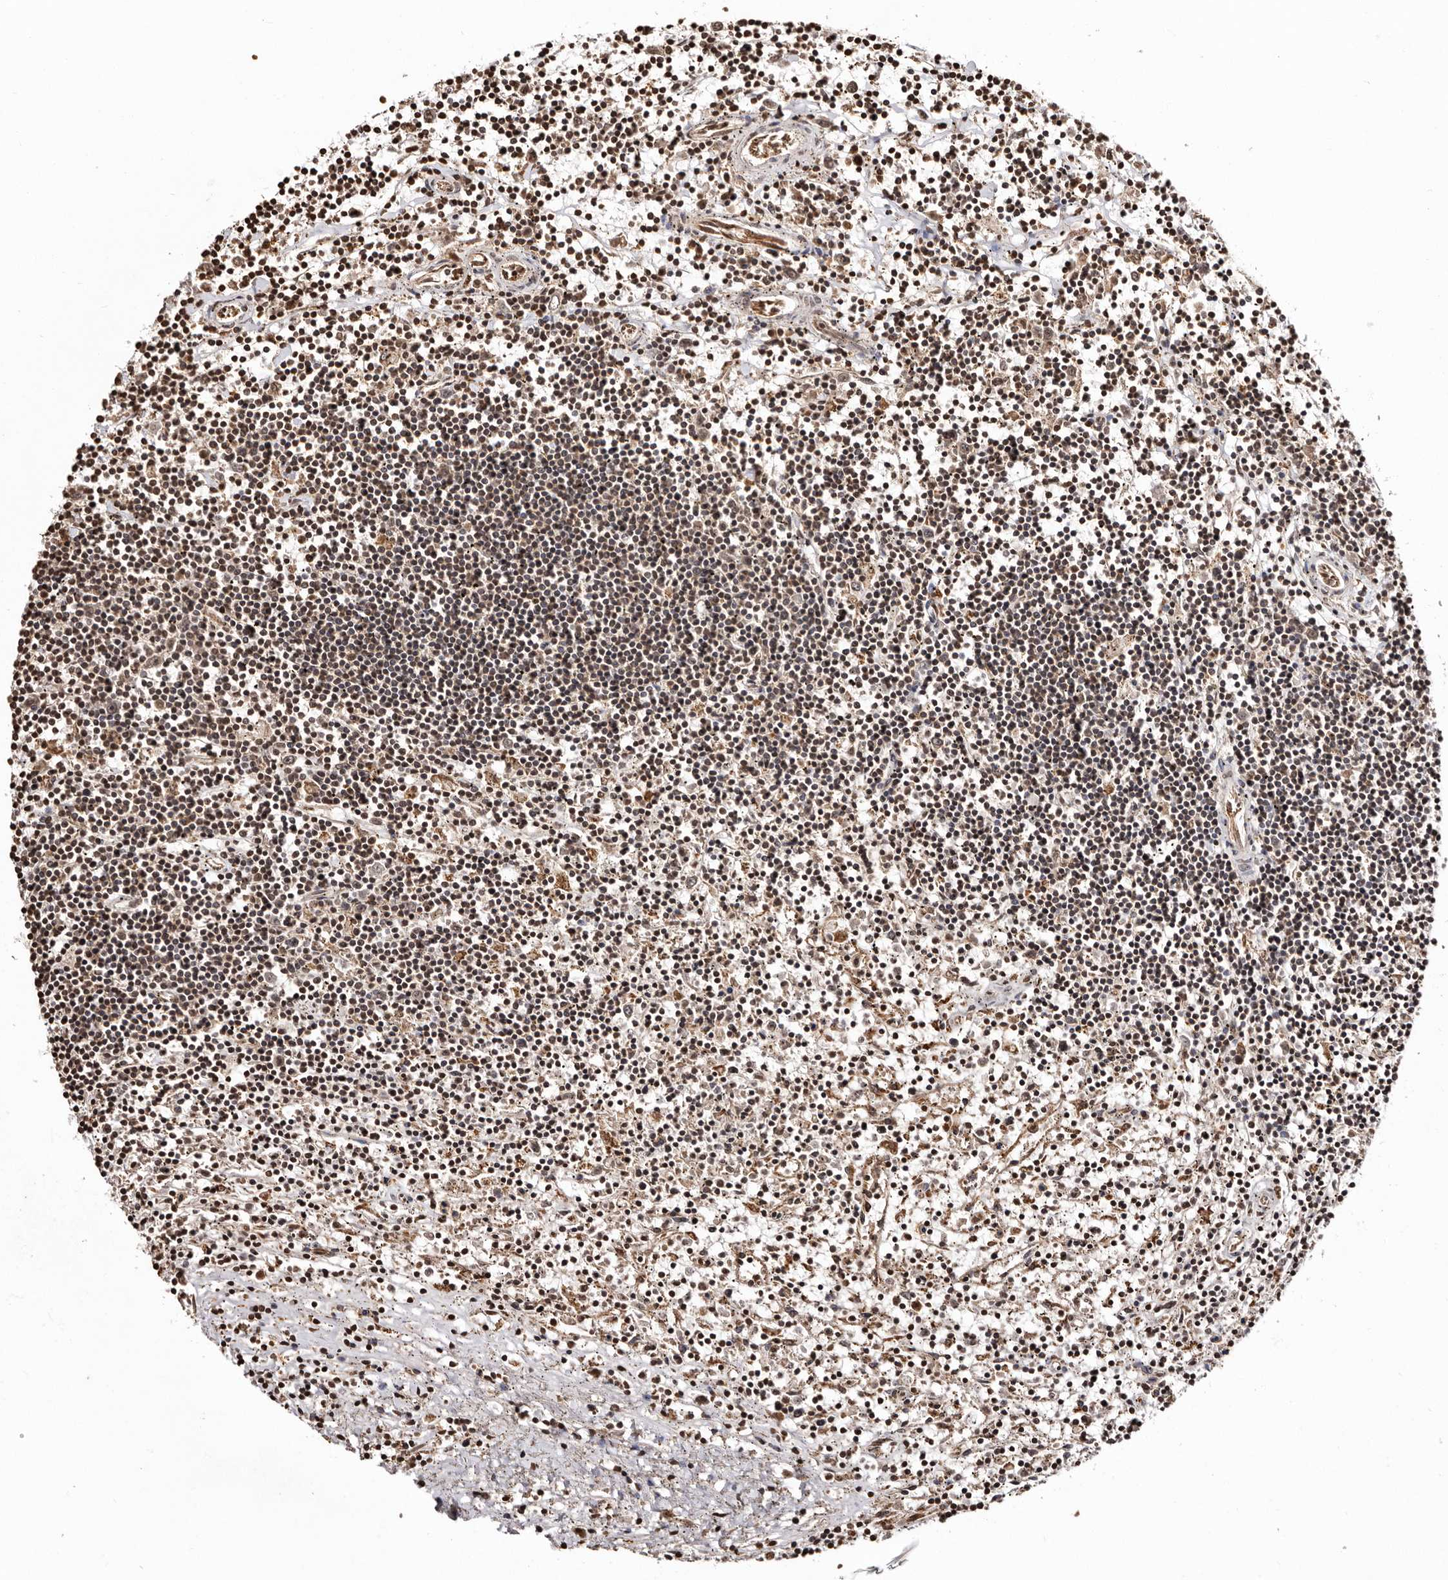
{"staining": {"intensity": "weak", "quantity": "<25%", "location": "cytoplasmic/membranous,nuclear"}, "tissue": "lymphoma", "cell_type": "Tumor cells", "image_type": "cancer", "snomed": [{"axis": "morphology", "description": "Malignant lymphoma, non-Hodgkin's type, Low grade"}, {"axis": "topography", "description": "Spleen"}], "caption": "Tumor cells are negative for brown protein staining in malignant lymphoma, non-Hodgkin's type (low-grade).", "gene": "CCDC190", "patient": {"sex": "male", "age": 76}}